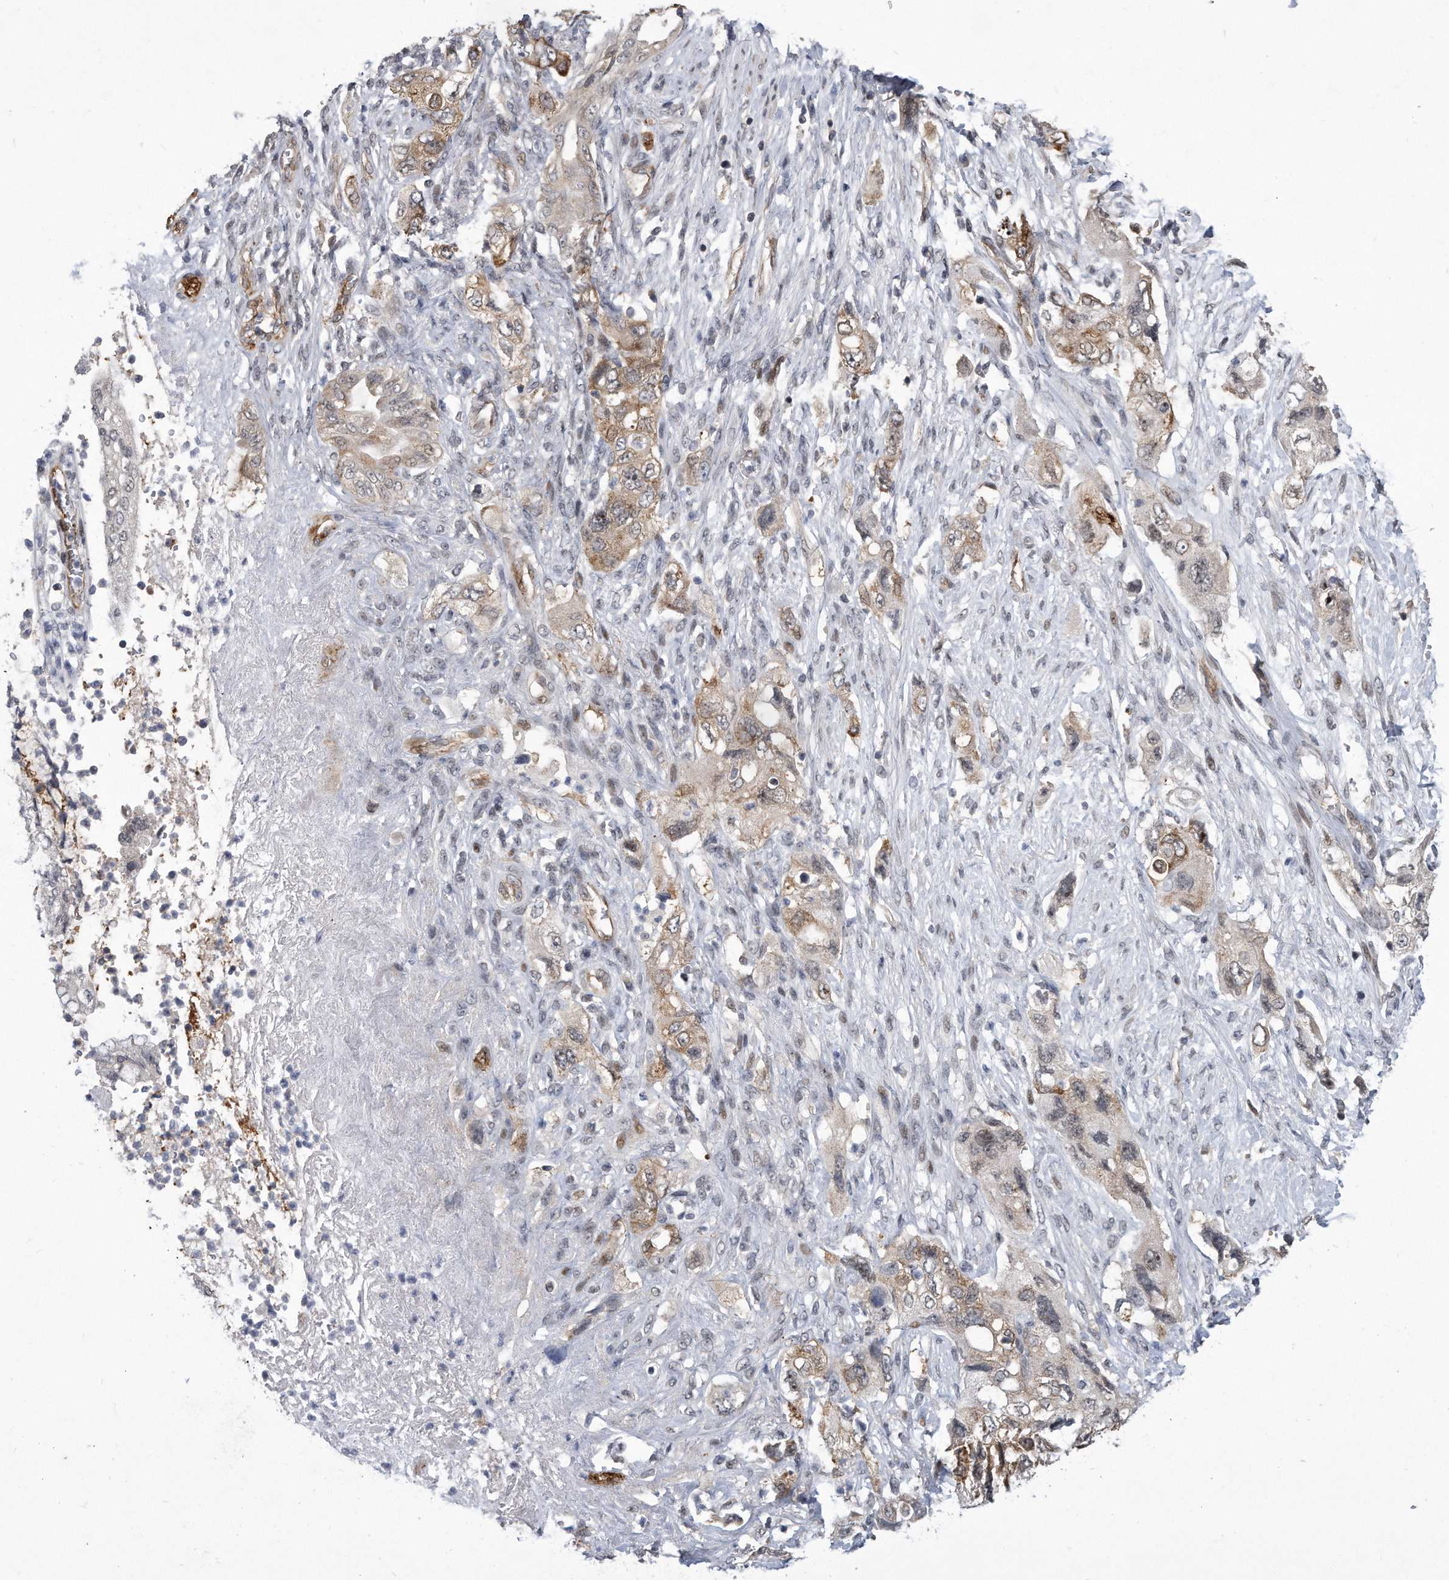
{"staining": {"intensity": "weak", "quantity": "25%-75%", "location": "cytoplasmic/membranous"}, "tissue": "pancreatic cancer", "cell_type": "Tumor cells", "image_type": "cancer", "snomed": [{"axis": "morphology", "description": "Adenocarcinoma, NOS"}, {"axis": "topography", "description": "Pancreas"}], "caption": "Adenocarcinoma (pancreatic) stained with a brown dye shows weak cytoplasmic/membranous positive expression in approximately 25%-75% of tumor cells.", "gene": "PGBD2", "patient": {"sex": "female", "age": 73}}